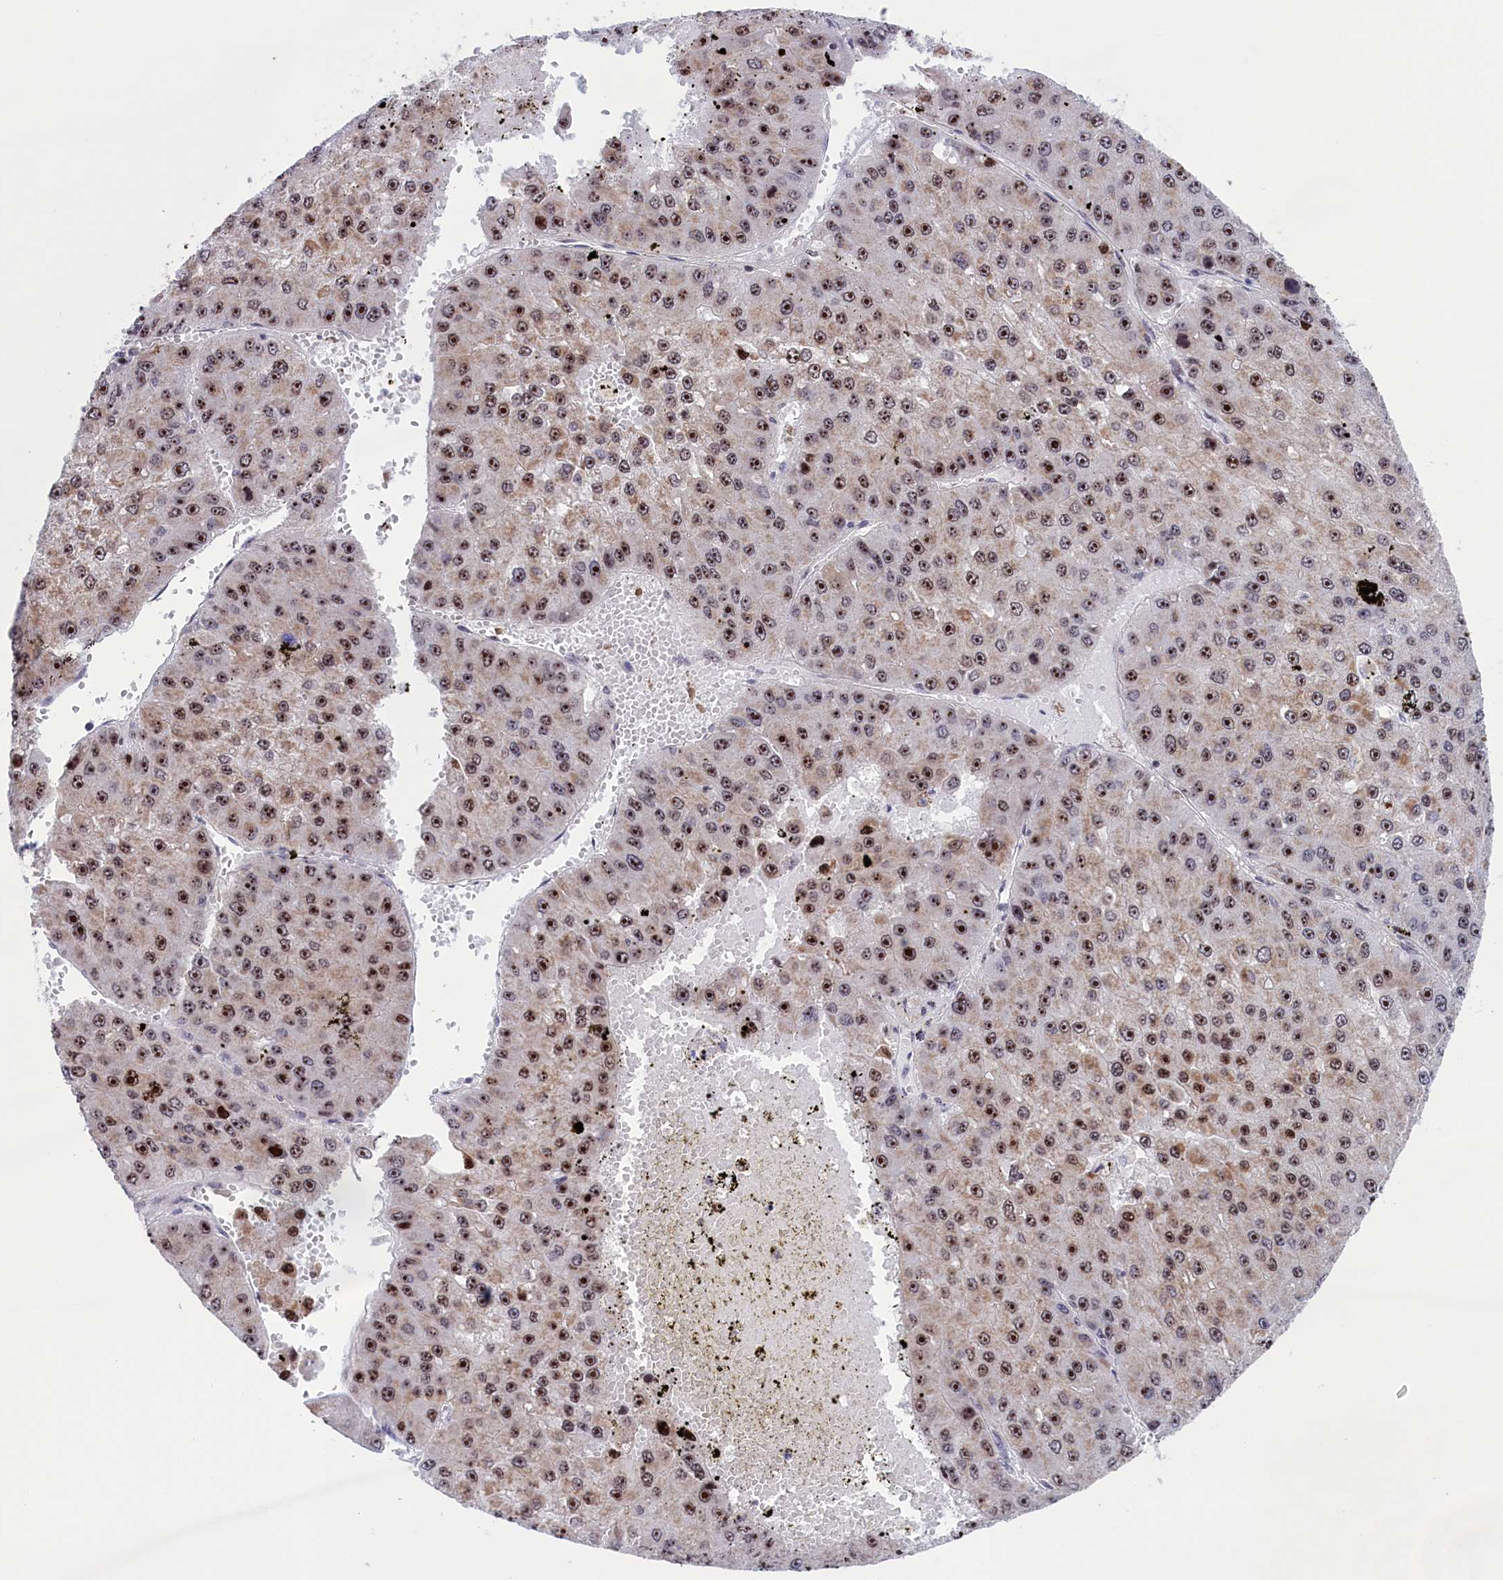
{"staining": {"intensity": "strong", "quantity": ">75%", "location": "nuclear"}, "tissue": "liver cancer", "cell_type": "Tumor cells", "image_type": "cancer", "snomed": [{"axis": "morphology", "description": "Carcinoma, Hepatocellular, NOS"}, {"axis": "topography", "description": "Liver"}], "caption": "A brown stain shows strong nuclear positivity of a protein in human liver hepatocellular carcinoma tumor cells. The protein of interest is shown in brown color, while the nuclei are stained blue.", "gene": "PPAN", "patient": {"sex": "female", "age": 73}}